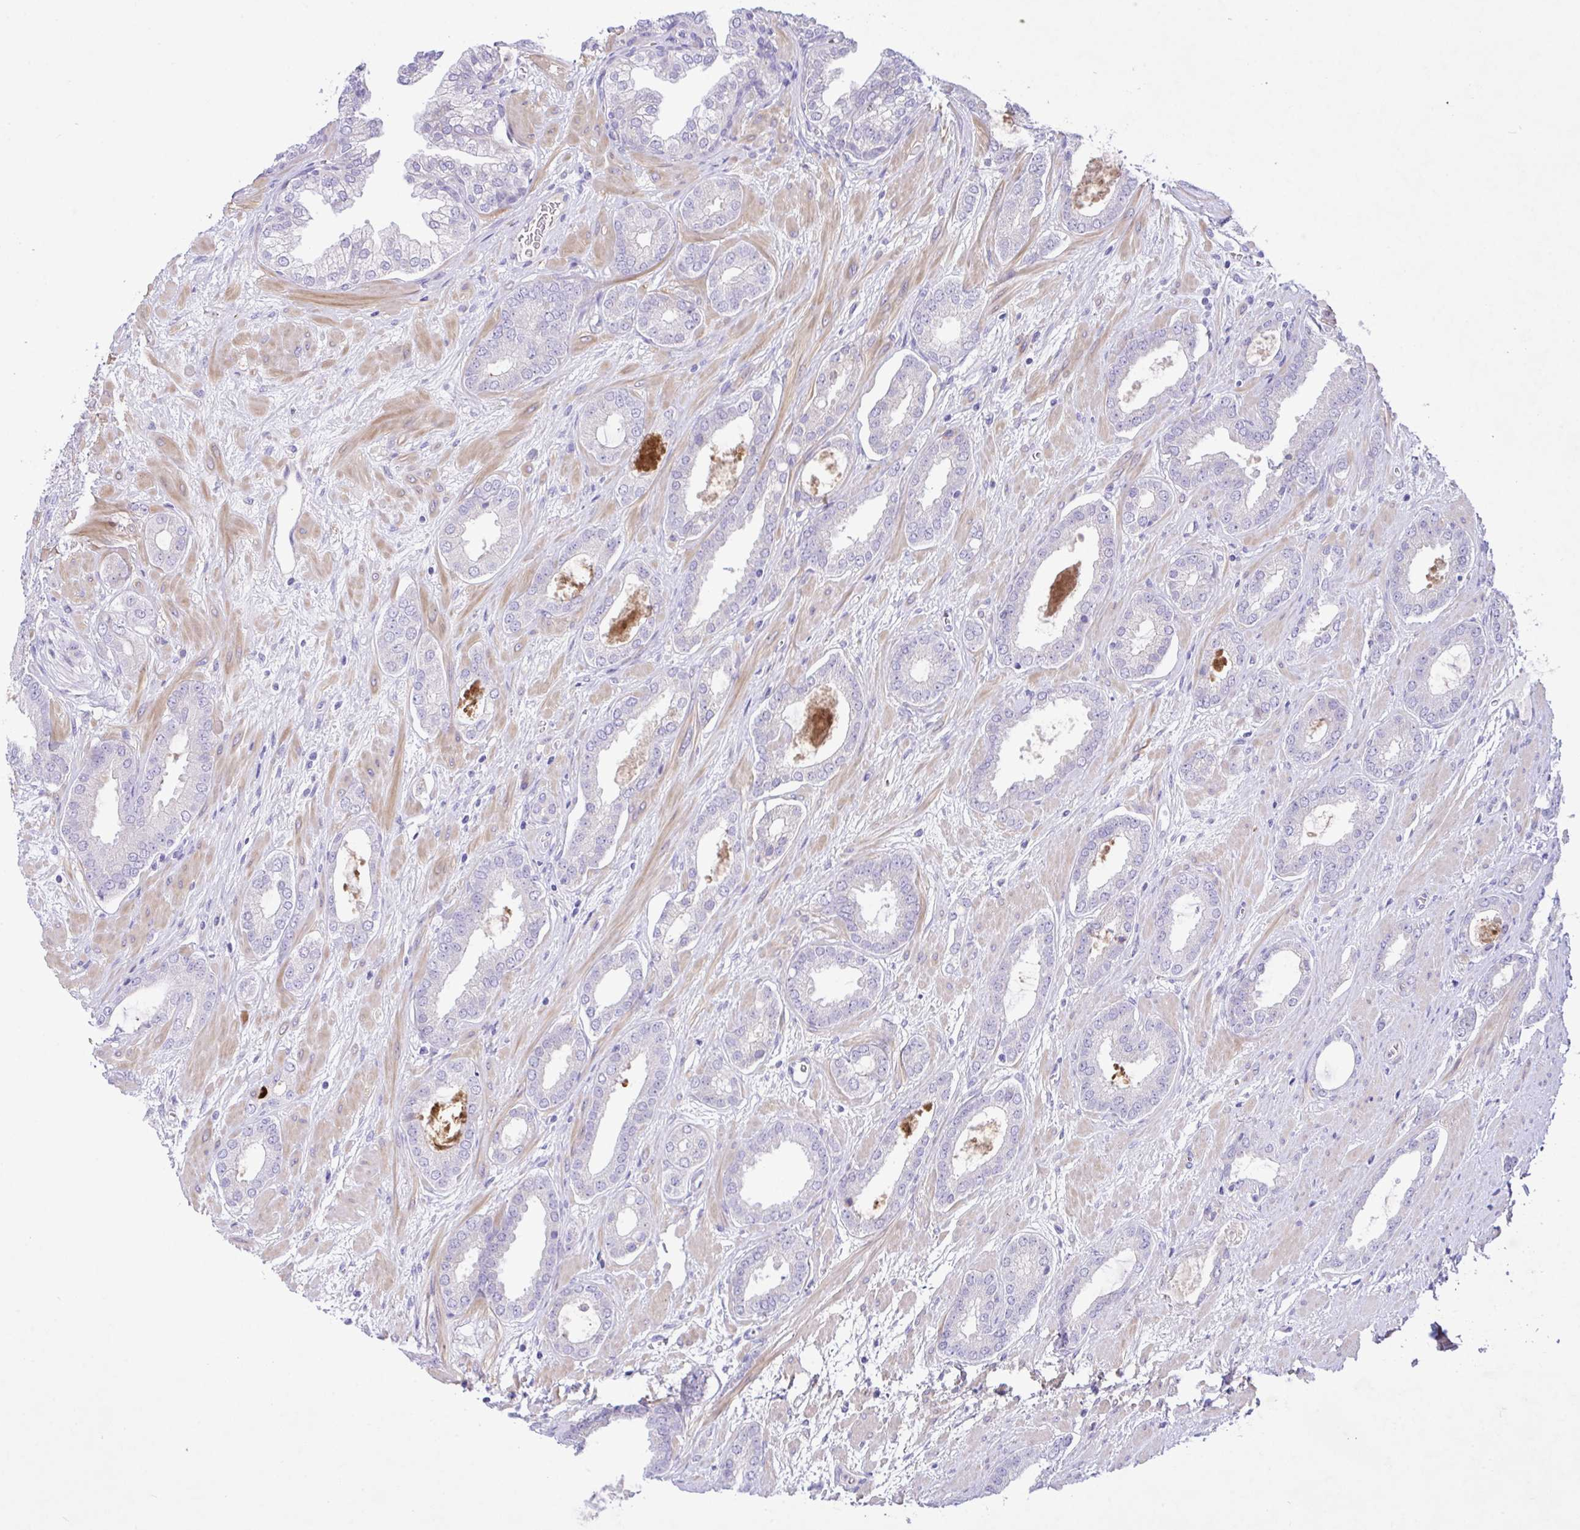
{"staining": {"intensity": "negative", "quantity": "none", "location": "none"}, "tissue": "prostate cancer", "cell_type": "Tumor cells", "image_type": "cancer", "snomed": [{"axis": "morphology", "description": "Adenocarcinoma, High grade"}, {"axis": "topography", "description": "Prostate"}], "caption": "Tumor cells are negative for brown protein staining in prostate cancer.", "gene": "FAM86B1", "patient": {"sex": "male", "age": 58}}